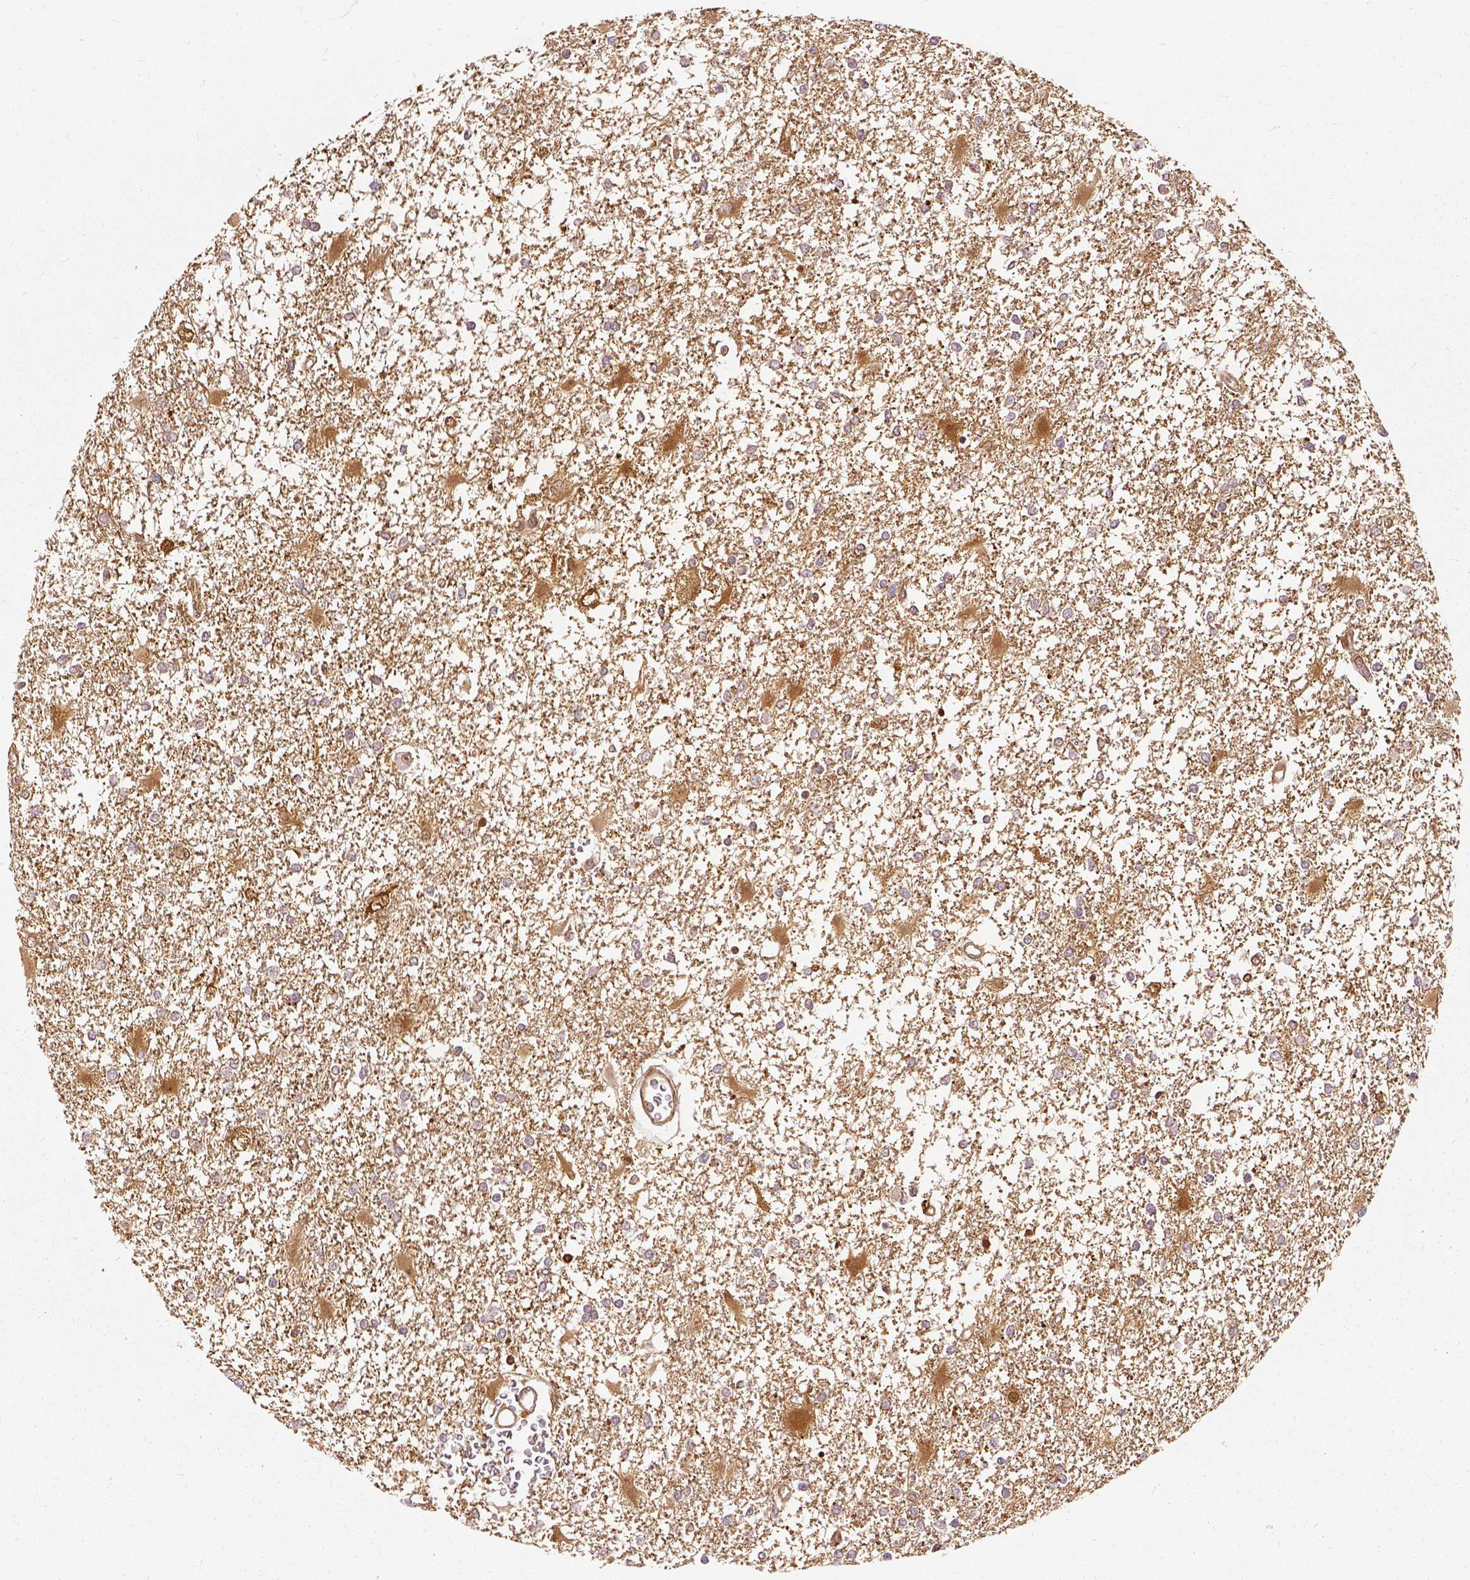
{"staining": {"intensity": "moderate", "quantity": ">75%", "location": "cytoplasmic/membranous"}, "tissue": "glioma", "cell_type": "Tumor cells", "image_type": "cancer", "snomed": [{"axis": "morphology", "description": "Glioma, malignant, High grade"}, {"axis": "topography", "description": "Cerebral cortex"}], "caption": "This micrograph reveals malignant glioma (high-grade) stained with immunohistochemistry to label a protein in brown. The cytoplasmic/membranous of tumor cells show moderate positivity for the protein. Nuclei are counter-stained blue.", "gene": "GPI", "patient": {"sex": "male", "age": 79}}